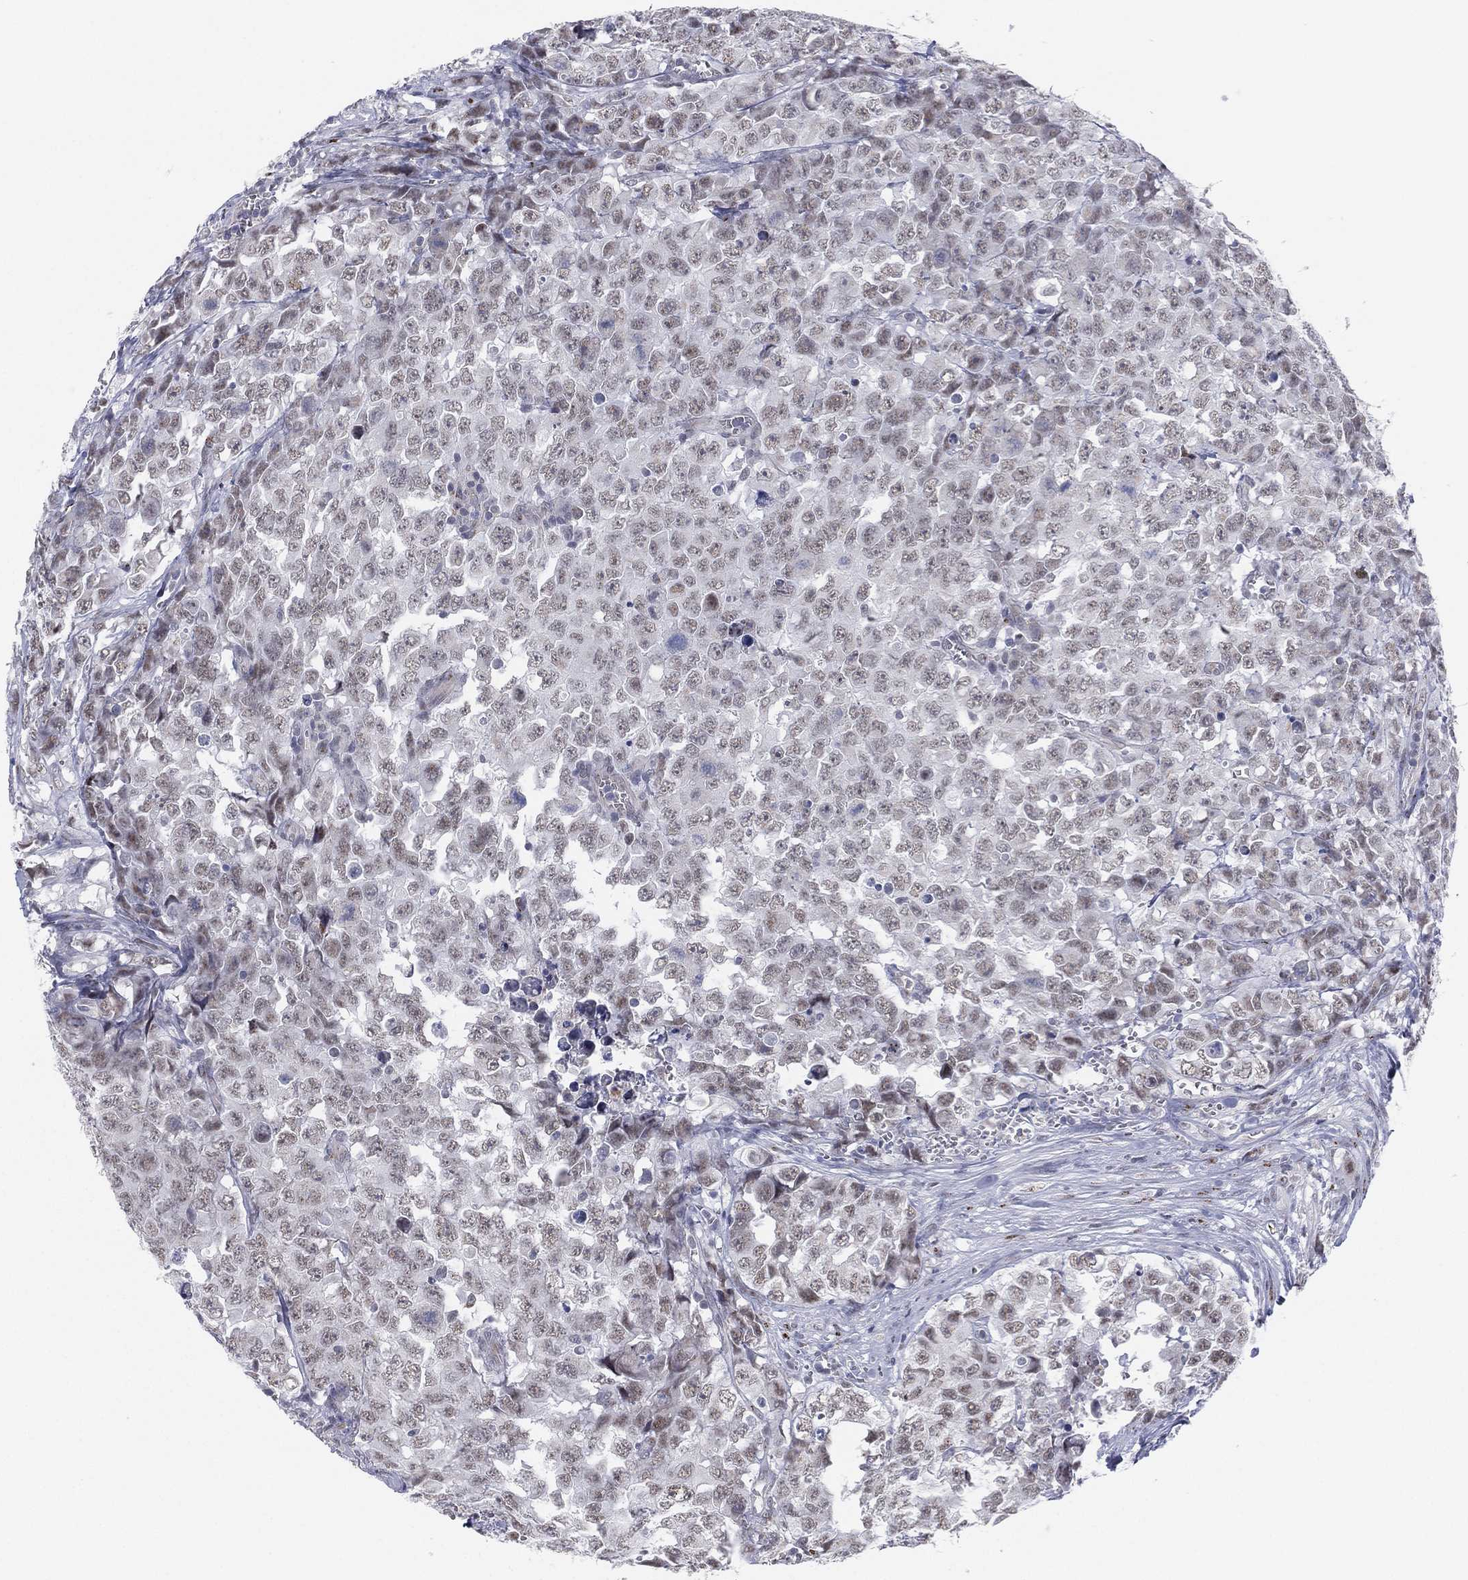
{"staining": {"intensity": "negative", "quantity": "none", "location": "none"}, "tissue": "testis cancer", "cell_type": "Tumor cells", "image_type": "cancer", "snomed": [{"axis": "morphology", "description": "Carcinoma, Embryonal, NOS"}, {"axis": "topography", "description": "Testis"}], "caption": "Human embryonal carcinoma (testis) stained for a protein using IHC displays no positivity in tumor cells.", "gene": "CD177", "patient": {"sex": "male", "age": 23}}